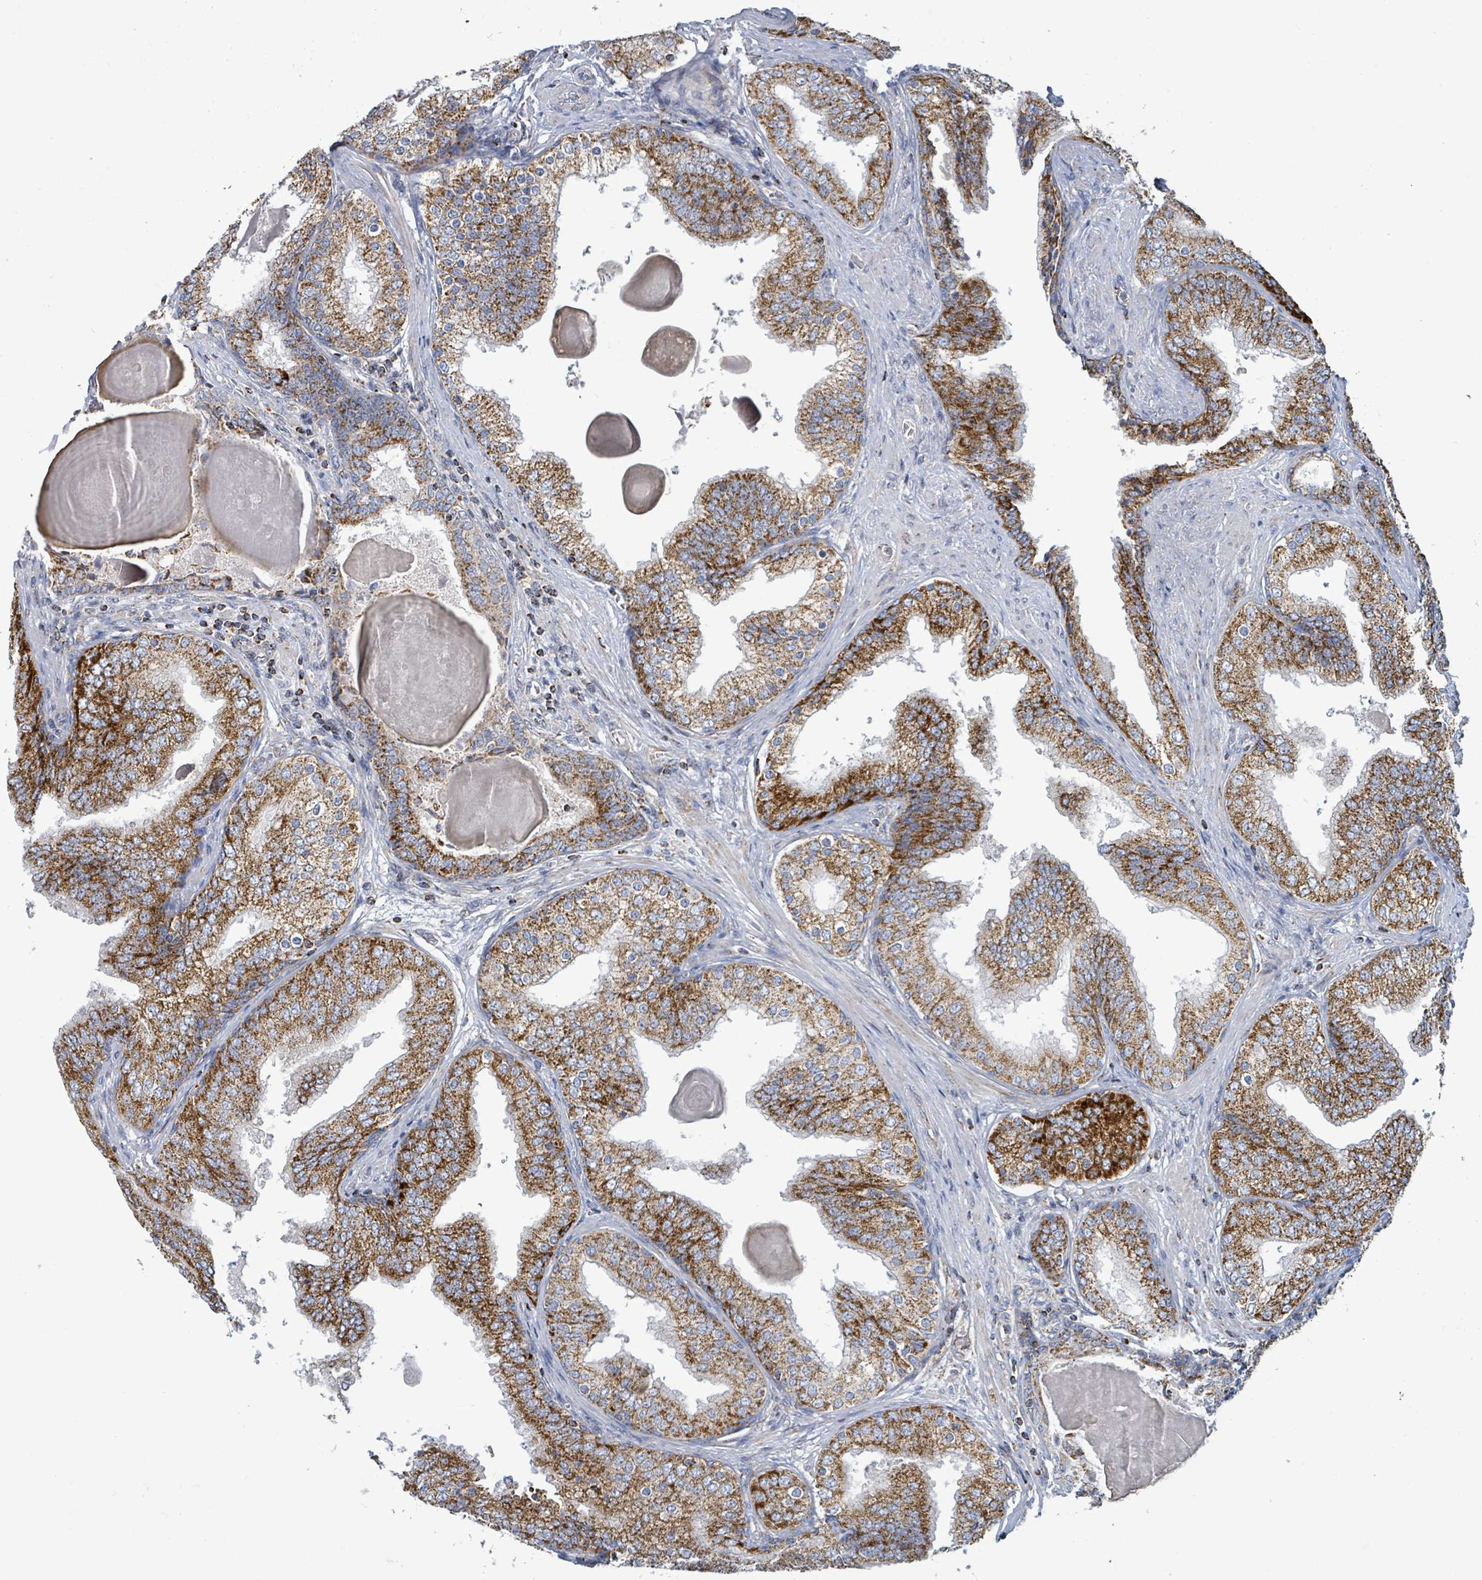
{"staining": {"intensity": "strong", "quantity": ">75%", "location": "cytoplasmic/membranous"}, "tissue": "prostate cancer", "cell_type": "Tumor cells", "image_type": "cancer", "snomed": [{"axis": "morphology", "description": "Adenocarcinoma, High grade"}, {"axis": "topography", "description": "Prostate"}], "caption": "A high amount of strong cytoplasmic/membranous positivity is identified in approximately >75% of tumor cells in high-grade adenocarcinoma (prostate) tissue.", "gene": "SUCLG2", "patient": {"sex": "male", "age": 63}}